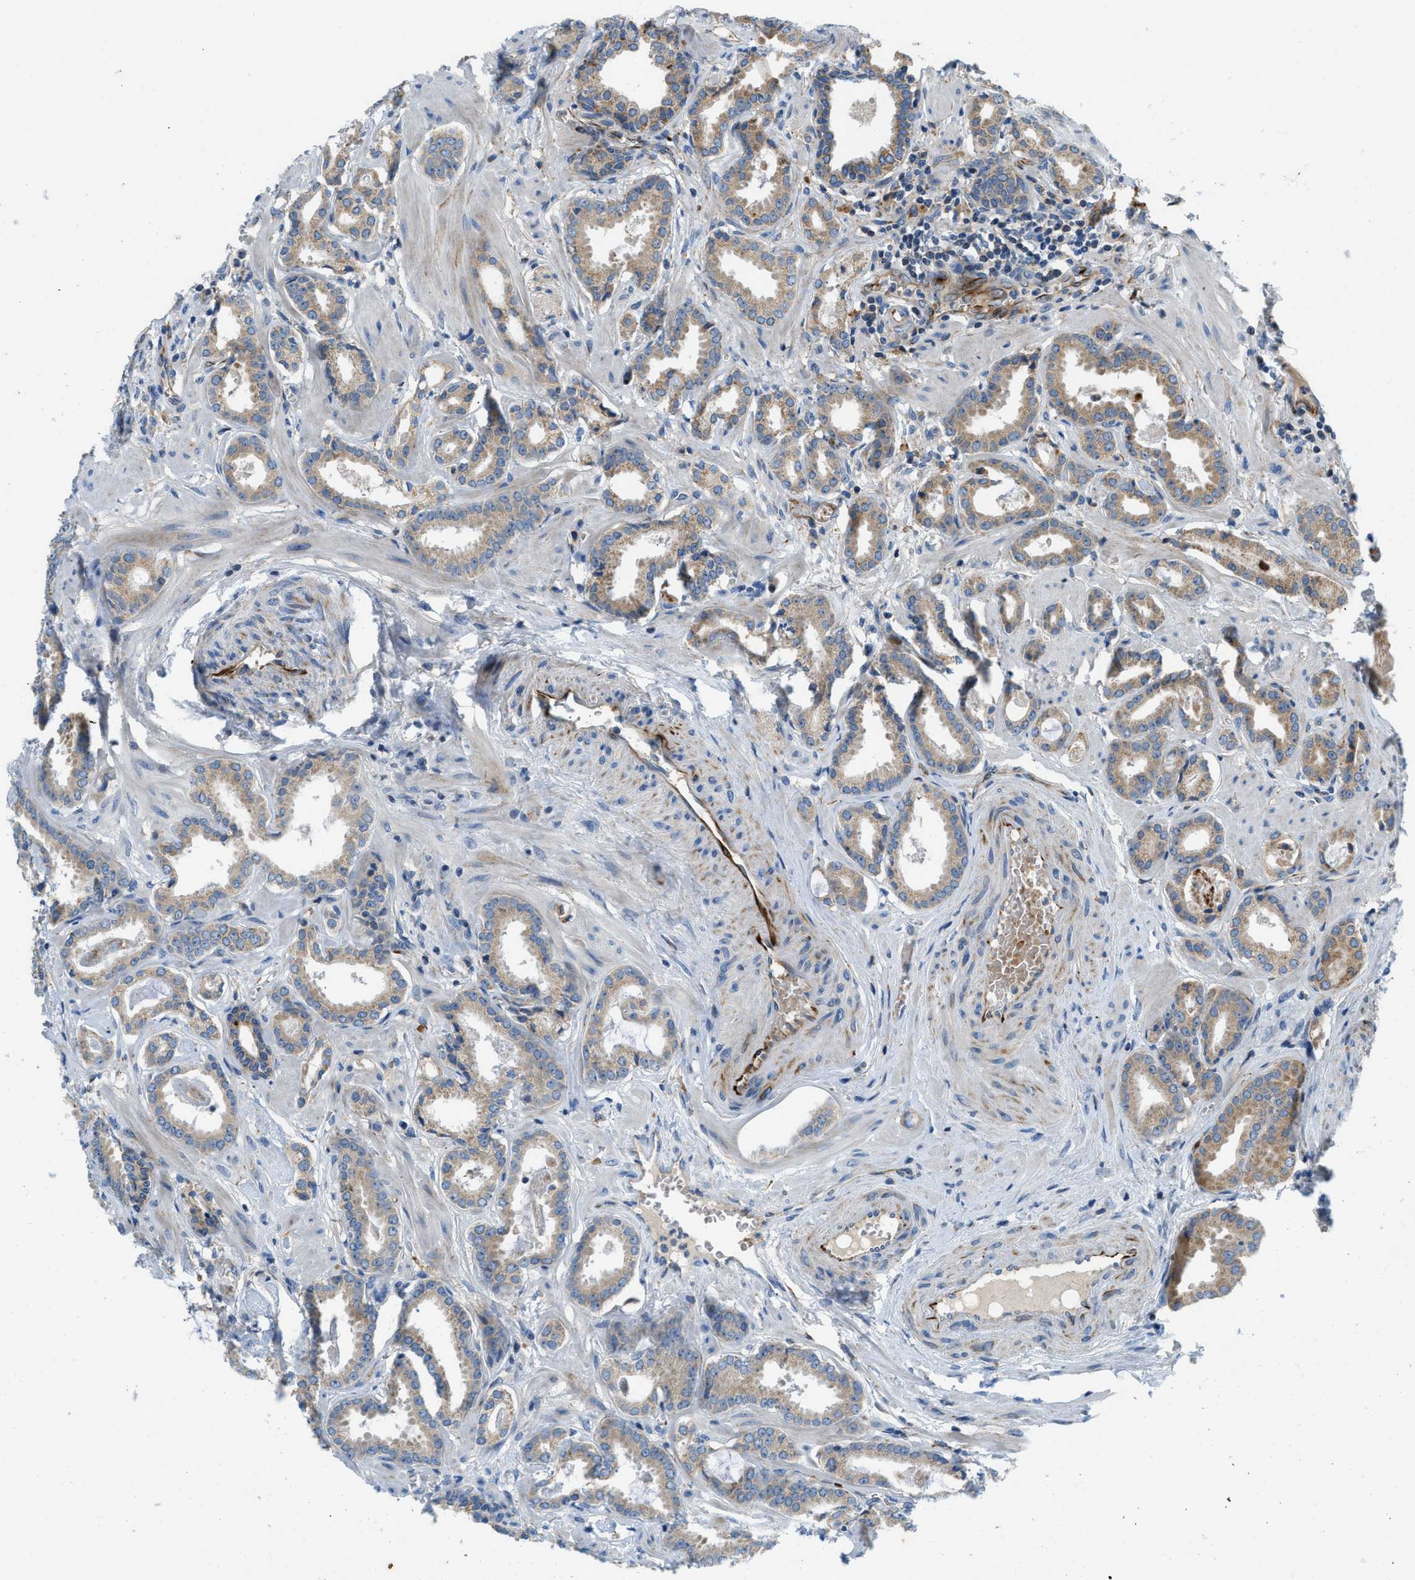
{"staining": {"intensity": "weak", "quantity": ">75%", "location": "cytoplasmic/membranous"}, "tissue": "prostate cancer", "cell_type": "Tumor cells", "image_type": "cancer", "snomed": [{"axis": "morphology", "description": "Adenocarcinoma, Low grade"}, {"axis": "topography", "description": "Prostate"}], "caption": "This is an image of IHC staining of adenocarcinoma (low-grade) (prostate), which shows weak staining in the cytoplasmic/membranous of tumor cells.", "gene": "ZNF831", "patient": {"sex": "male", "age": 53}}